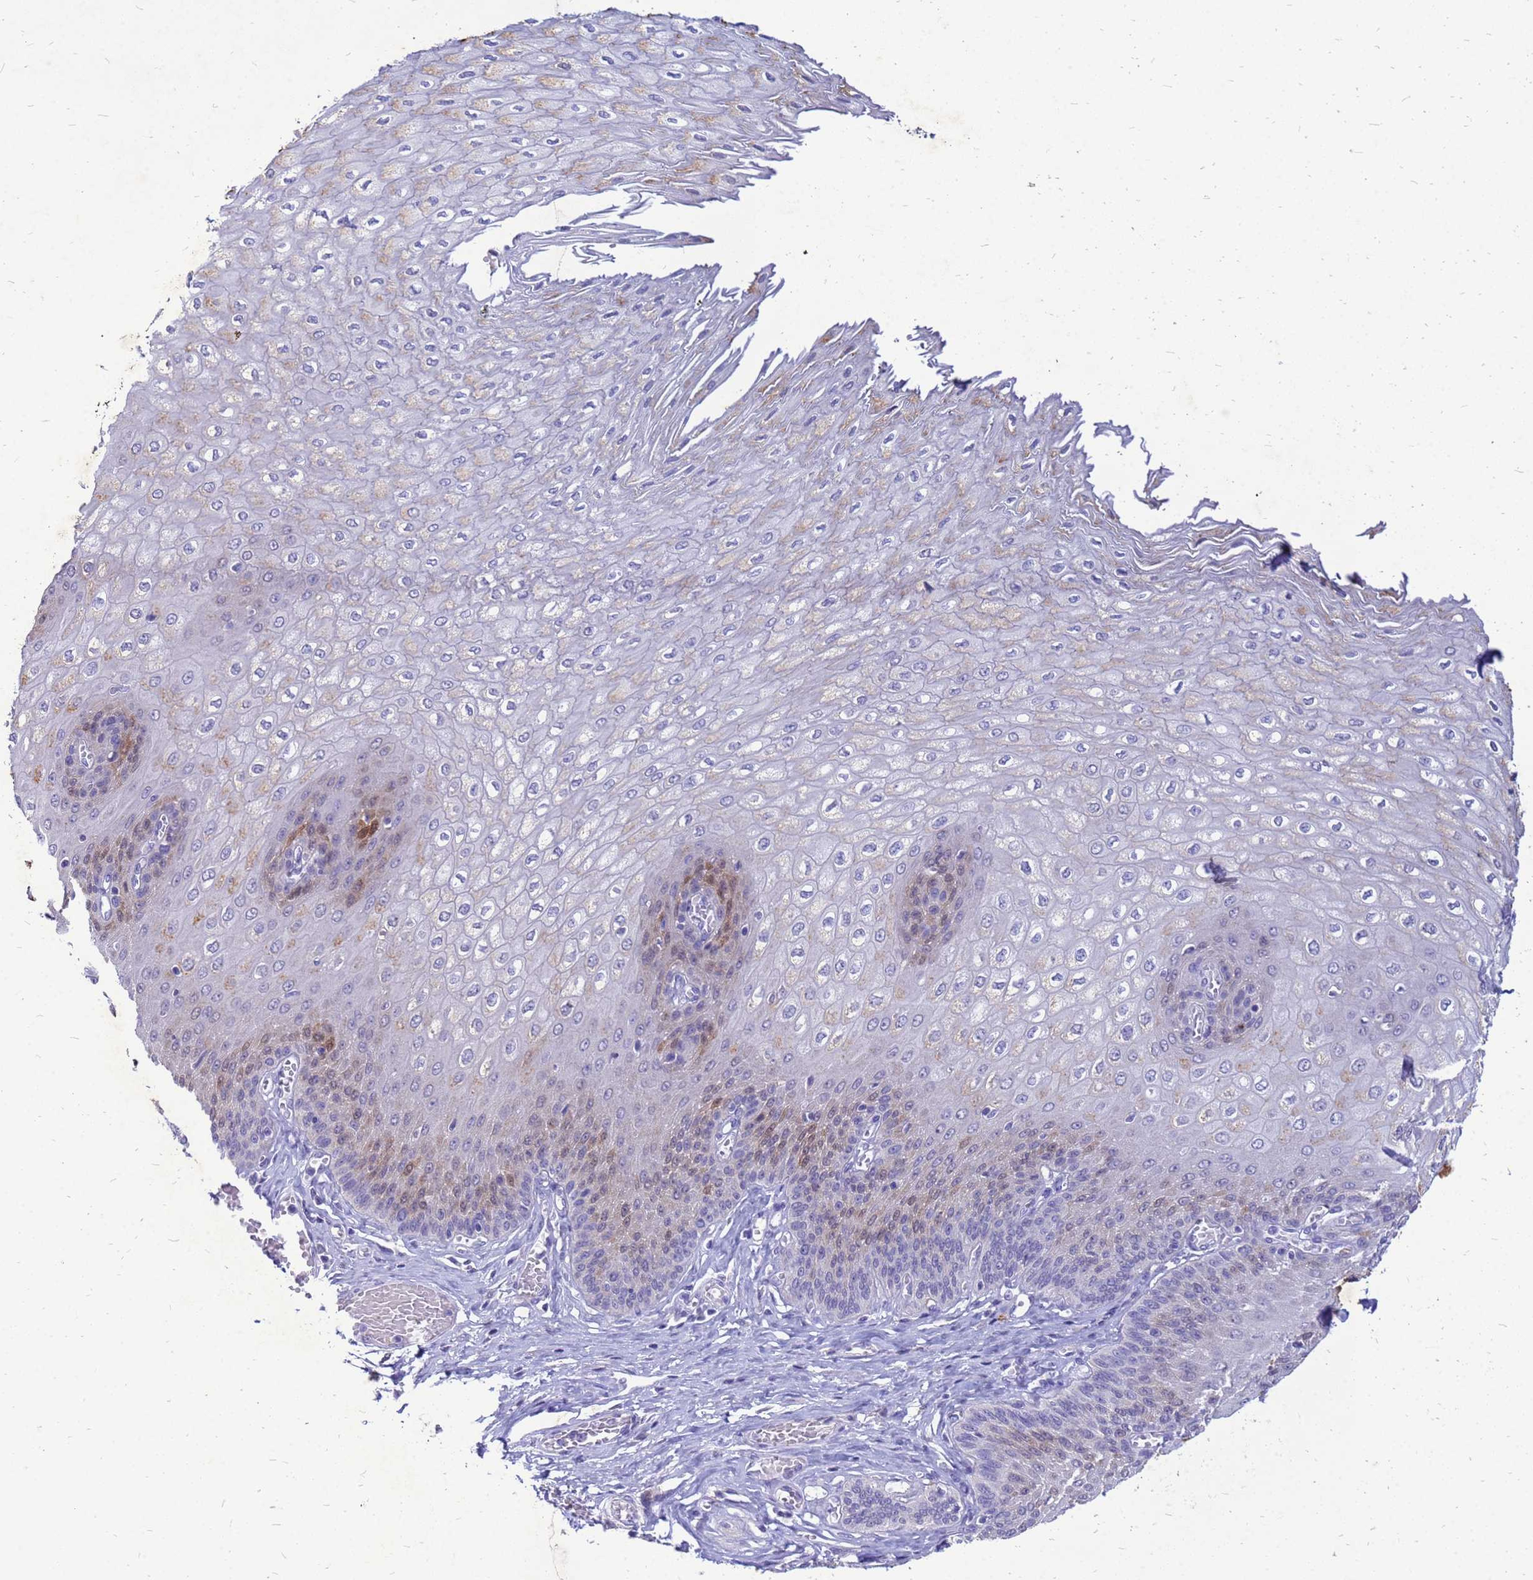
{"staining": {"intensity": "moderate", "quantity": "<25%", "location": "cytoplasmic/membranous,nuclear"}, "tissue": "esophagus", "cell_type": "Squamous epithelial cells", "image_type": "normal", "snomed": [{"axis": "morphology", "description": "Normal tissue, NOS"}, {"axis": "topography", "description": "Esophagus"}], "caption": "IHC staining of unremarkable esophagus, which reveals low levels of moderate cytoplasmic/membranous,nuclear expression in approximately <25% of squamous epithelial cells indicating moderate cytoplasmic/membranous,nuclear protein staining. The staining was performed using DAB (3,3'-diaminobenzidine) (brown) for protein detection and nuclei were counterstained in hematoxylin (blue).", "gene": "AKR1C1", "patient": {"sex": "male", "age": 60}}